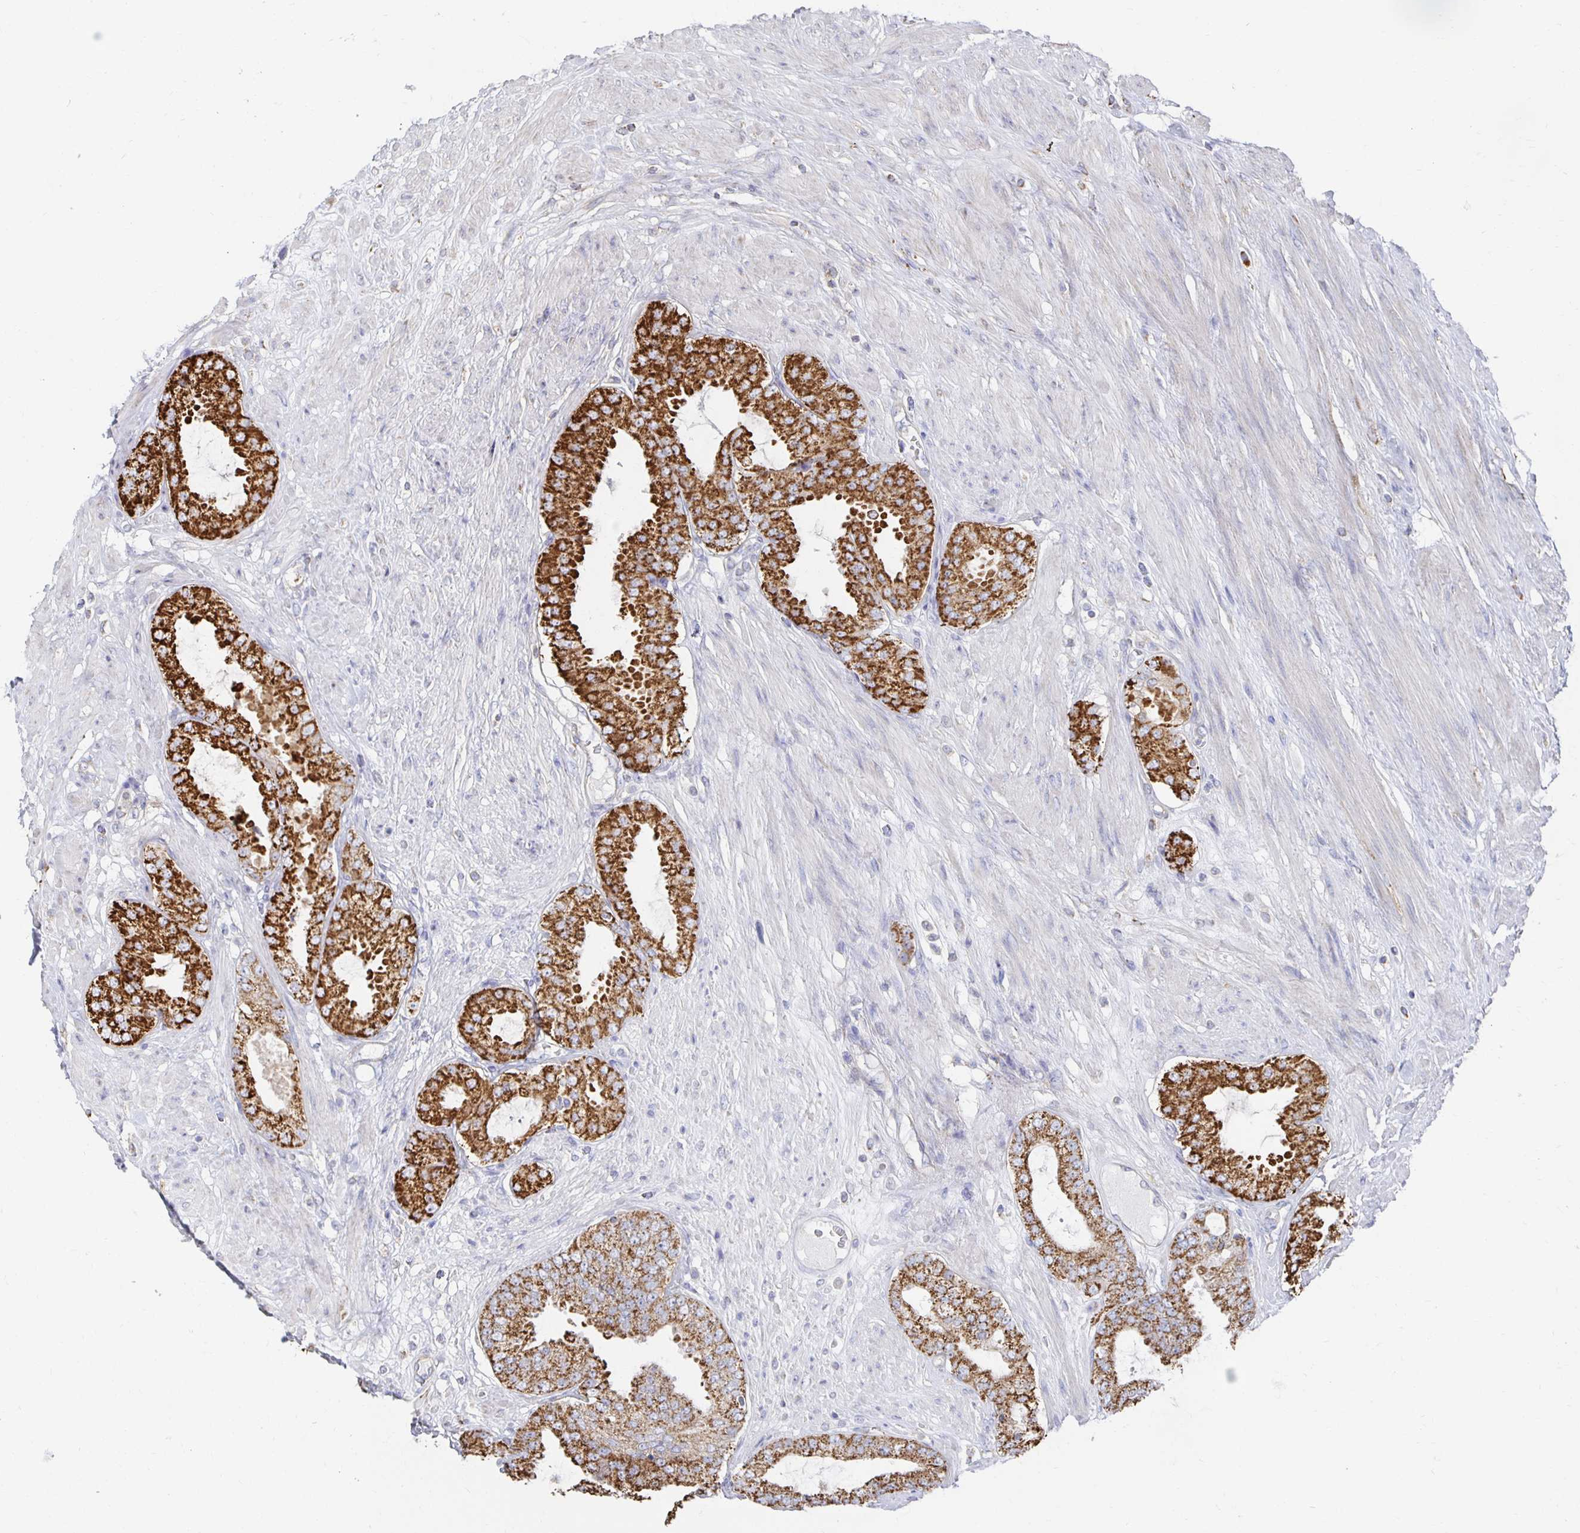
{"staining": {"intensity": "strong", "quantity": ">75%", "location": "cytoplasmic/membranous"}, "tissue": "prostate cancer", "cell_type": "Tumor cells", "image_type": "cancer", "snomed": [{"axis": "morphology", "description": "Adenocarcinoma, High grade"}, {"axis": "topography", "description": "Prostate"}], "caption": "A histopathology image of prostate high-grade adenocarcinoma stained for a protein displays strong cytoplasmic/membranous brown staining in tumor cells. (brown staining indicates protein expression, while blue staining denotes nuclei).", "gene": "NKX2-8", "patient": {"sex": "male", "age": 71}}